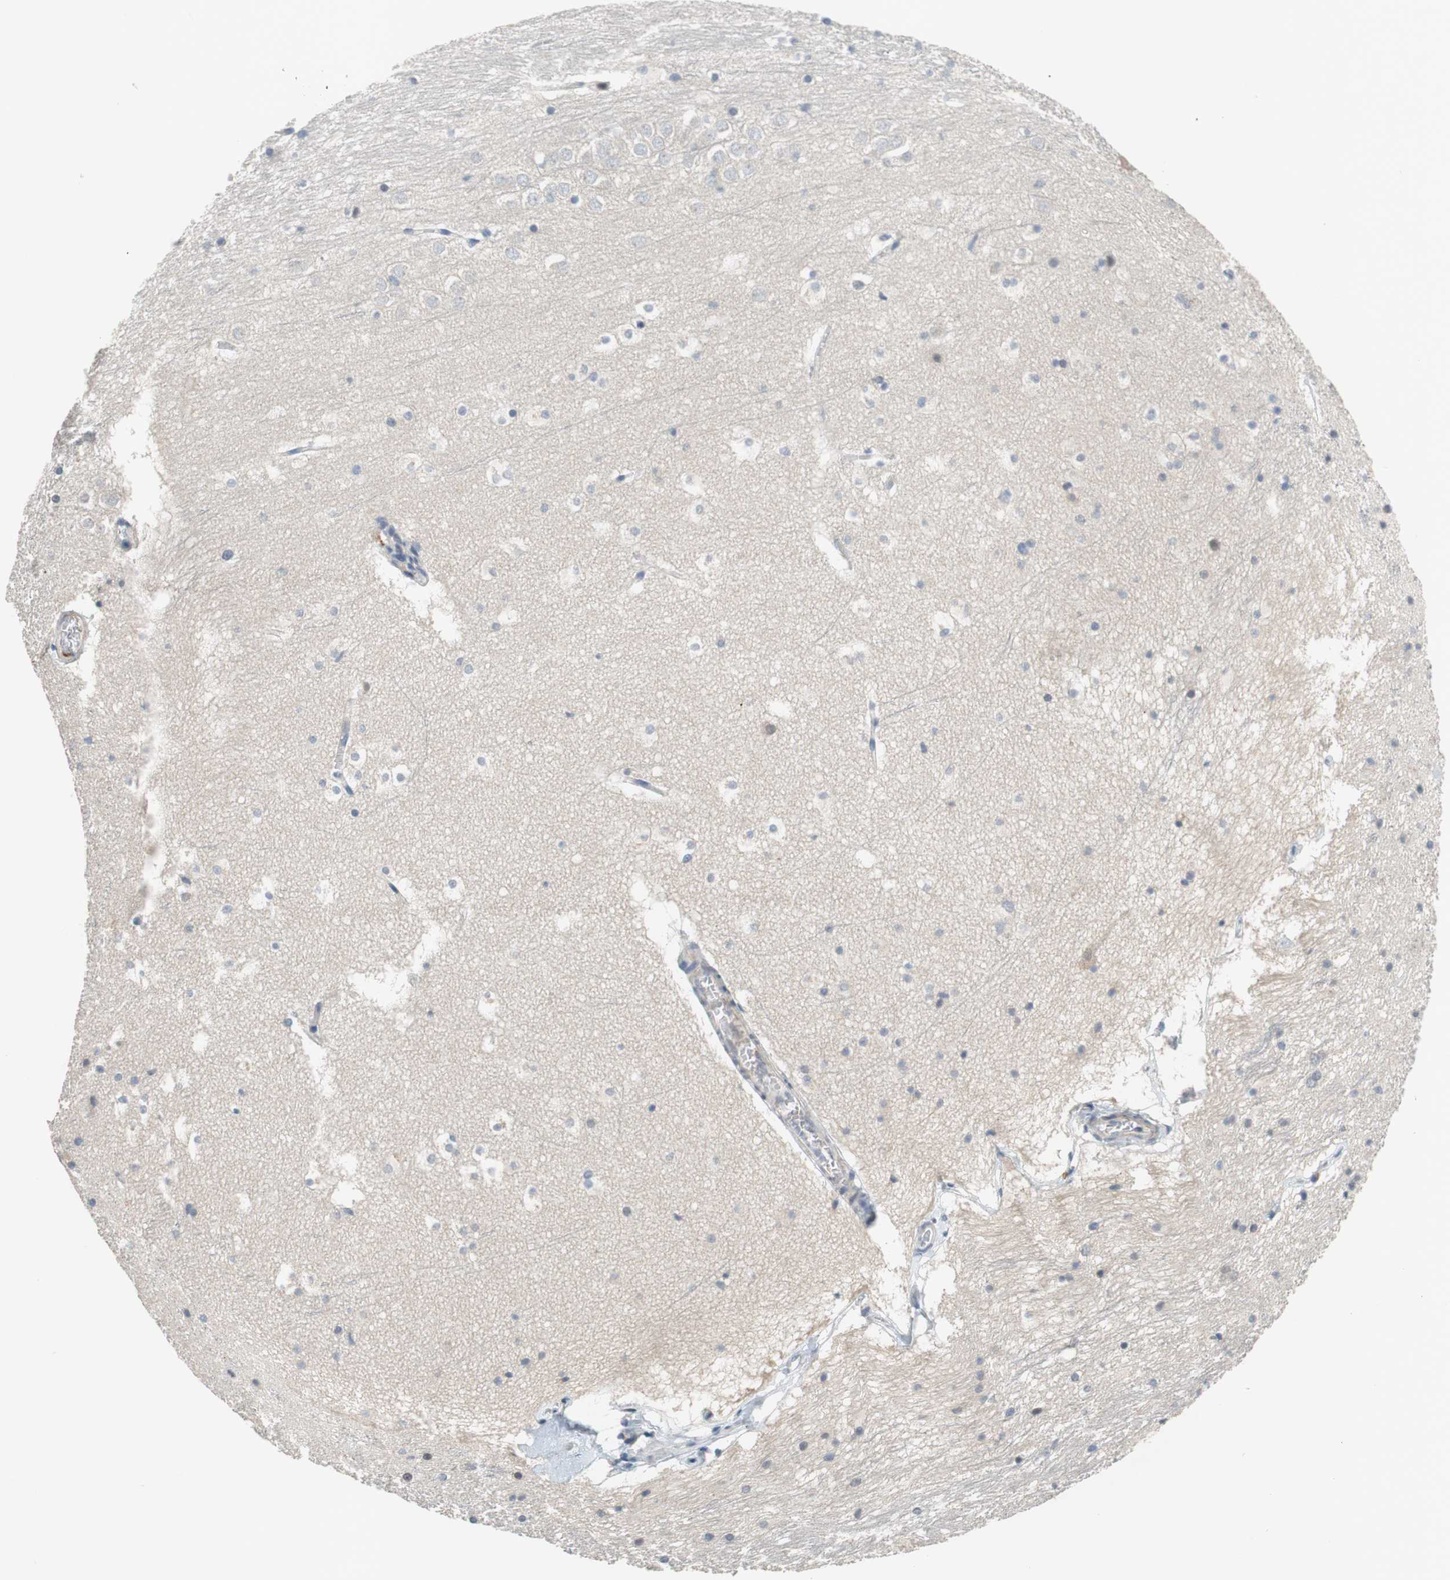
{"staining": {"intensity": "negative", "quantity": "none", "location": "none"}, "tissue": "hippocampus", "cell_type": "Glial cells", "image_type": "normal", "snomed": [{"axis": "morphology", "description": "Normal tissue, NOS"}, {"axis": "topography", "description": "Hippocampus"}], "caption": "DAB immunohistochemical staining of normal human hippocampus exhibits no significant positivity in glial cells.", "gene": "COL12A1", "patient": {"sex": "male", "age": 45}}